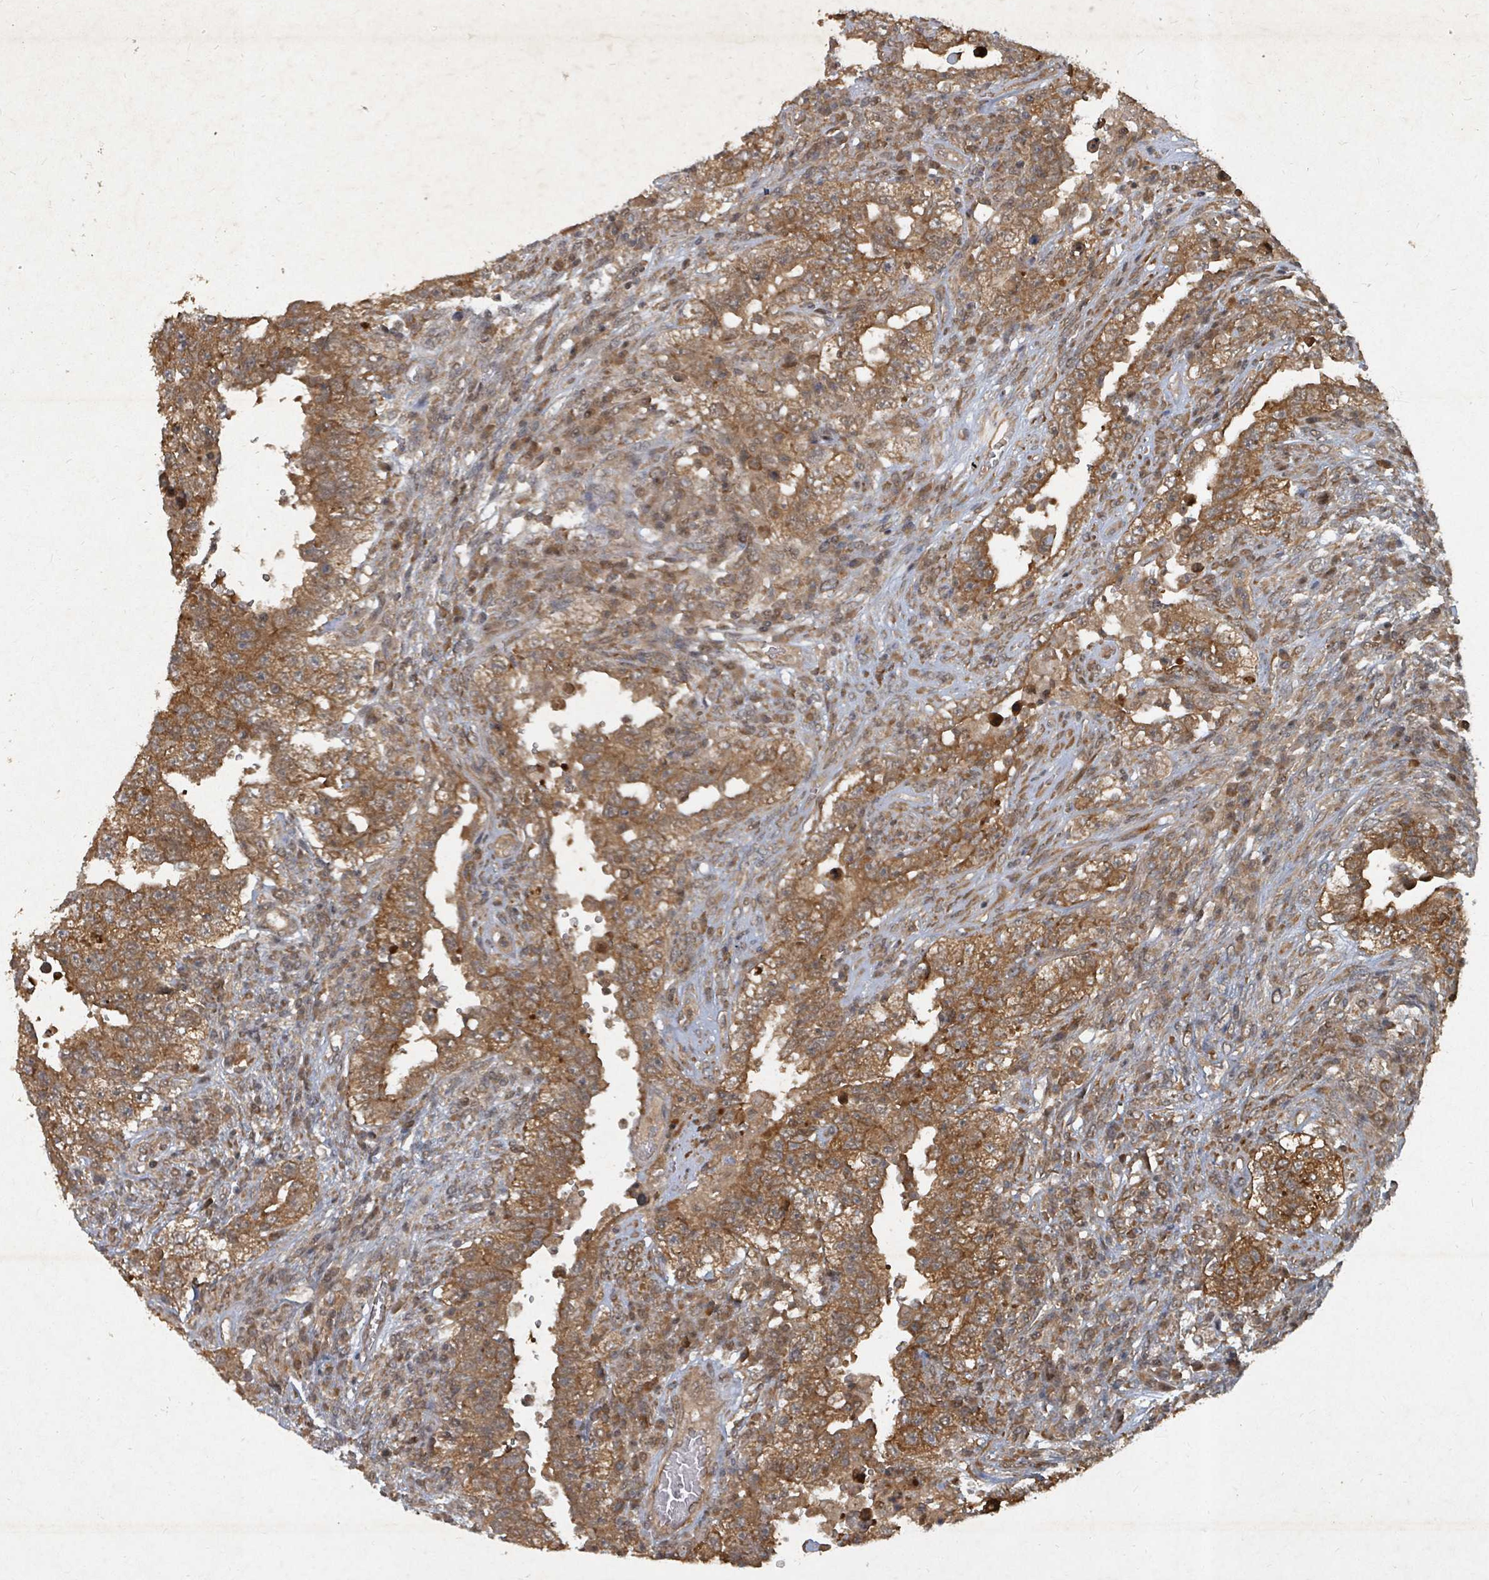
{"staining": {"intensity": "moderate", "quantity": ">75%", "location": "cytoplasmic/membranous"}, "tissue": "testis cancer", "cell_type": "Tumor cells", "image_type": "cancer", "snomed": [{"axis": "morphology", "description": "Carcinoma, Embryonal, NOS"}, {"axis": "topography", "description": "Testis"}], "caption": "Embryonal carcinoma (testis) stained with DAB immunohistochemistry demonstrates medium levels of moderate cytoplasmic/membranous positivity in about >75% of tumor cells.", "gene": "KDM4E", "patient": {"sex": "male", "age": 26}}